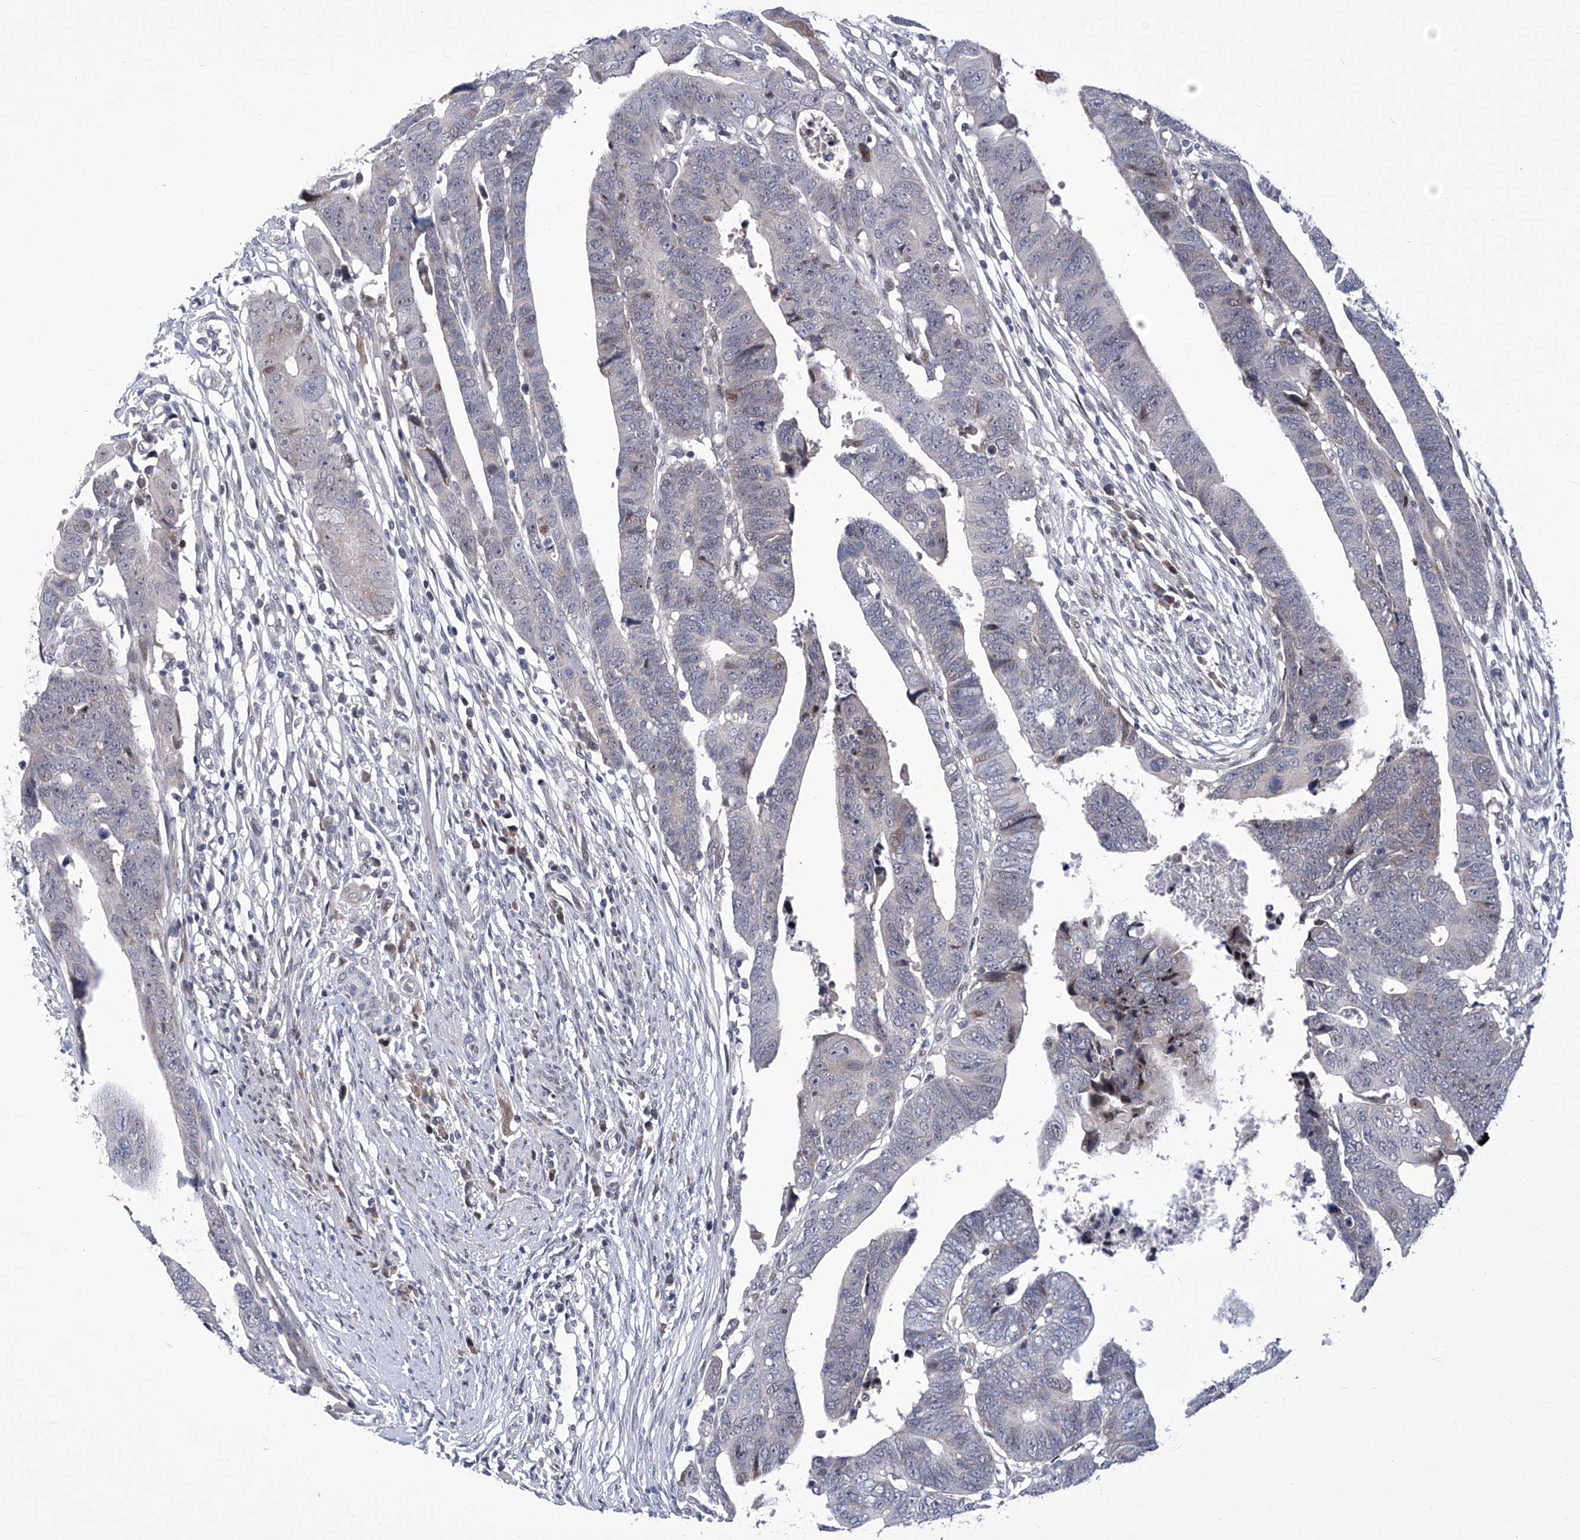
{"staining": {"intensity": "negative", "quantity": "none", "location": "none"}, "tissue": "colorectal cancer", "cell_type": "Tumor cells", "image_type": "cancer", "snomed": [{"axis": "morphology", "description": "Adenocarcinoma, NOS"}, {"axis": "topography", "description": "Rectum"}], "caption": "High magnification brightfield microscopy of colorectal cancer stained with DAB (3,3'-diaminobenzidine) (brown) and counterstained with hematoxylin (blue): tumor cells show no significant staining. (Immunohistochemistry, brightfield microscopy, high magnification).", "gene": "NUFIP1", "patient": {"sex": "female", "age": 65}}